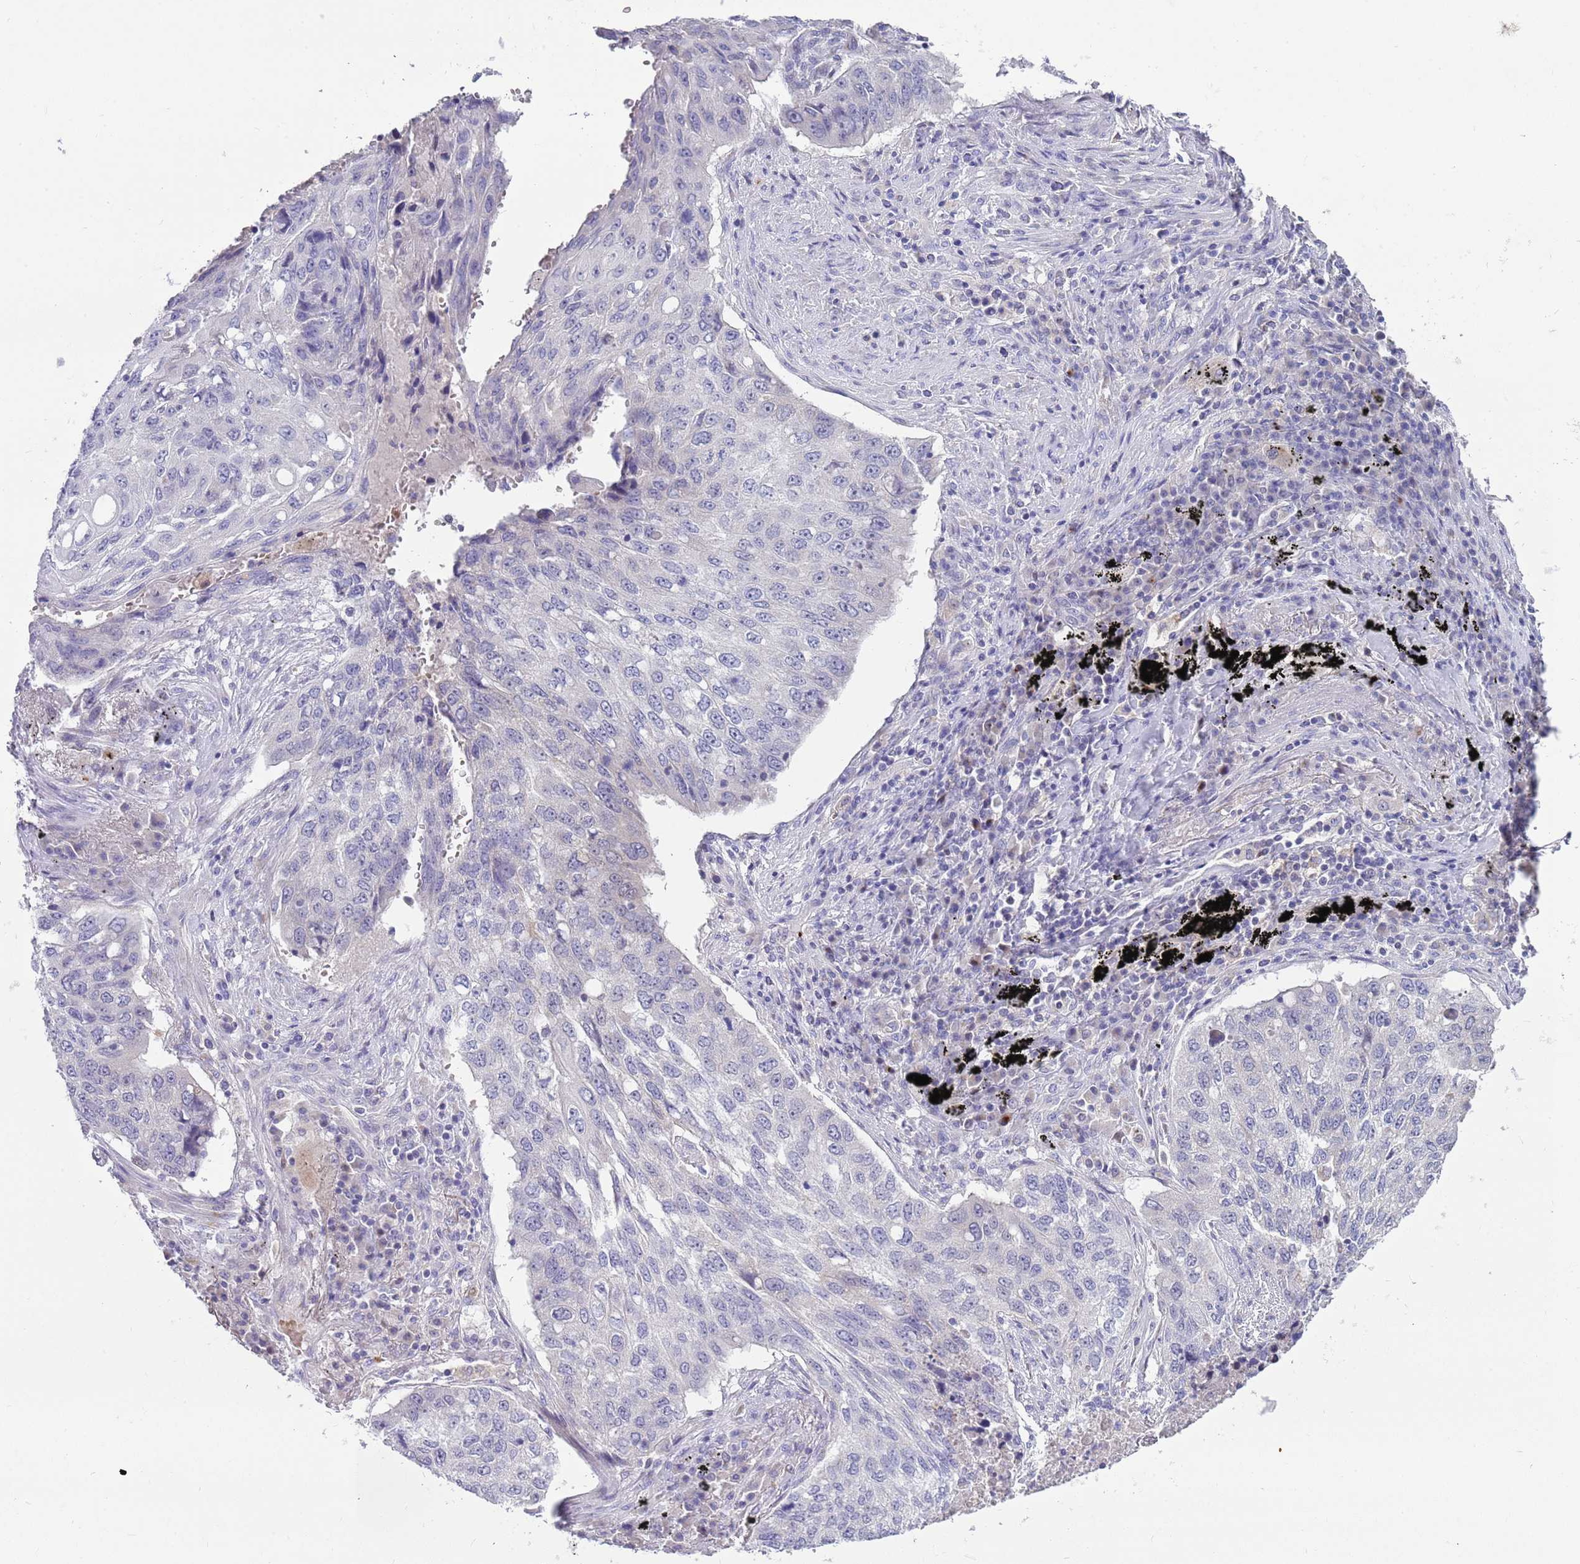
{"staining": {"intensity": "negative", "quantity": "none", "location": "none"}, "tissue": "lung cancer", "cell_type": "Tumor cells", "image_type": "cancer", "snomed": [{"axis": "morphology", "description": "Squamous cell carcinoma, NOS"}, {"axis": "topography", "description": "Lung"}], "caption": "Tumor cells are negative for brown protein staining in lung cancer.", "gene": "DDHD1", "patient": {"sex": "female", "age": 63}}